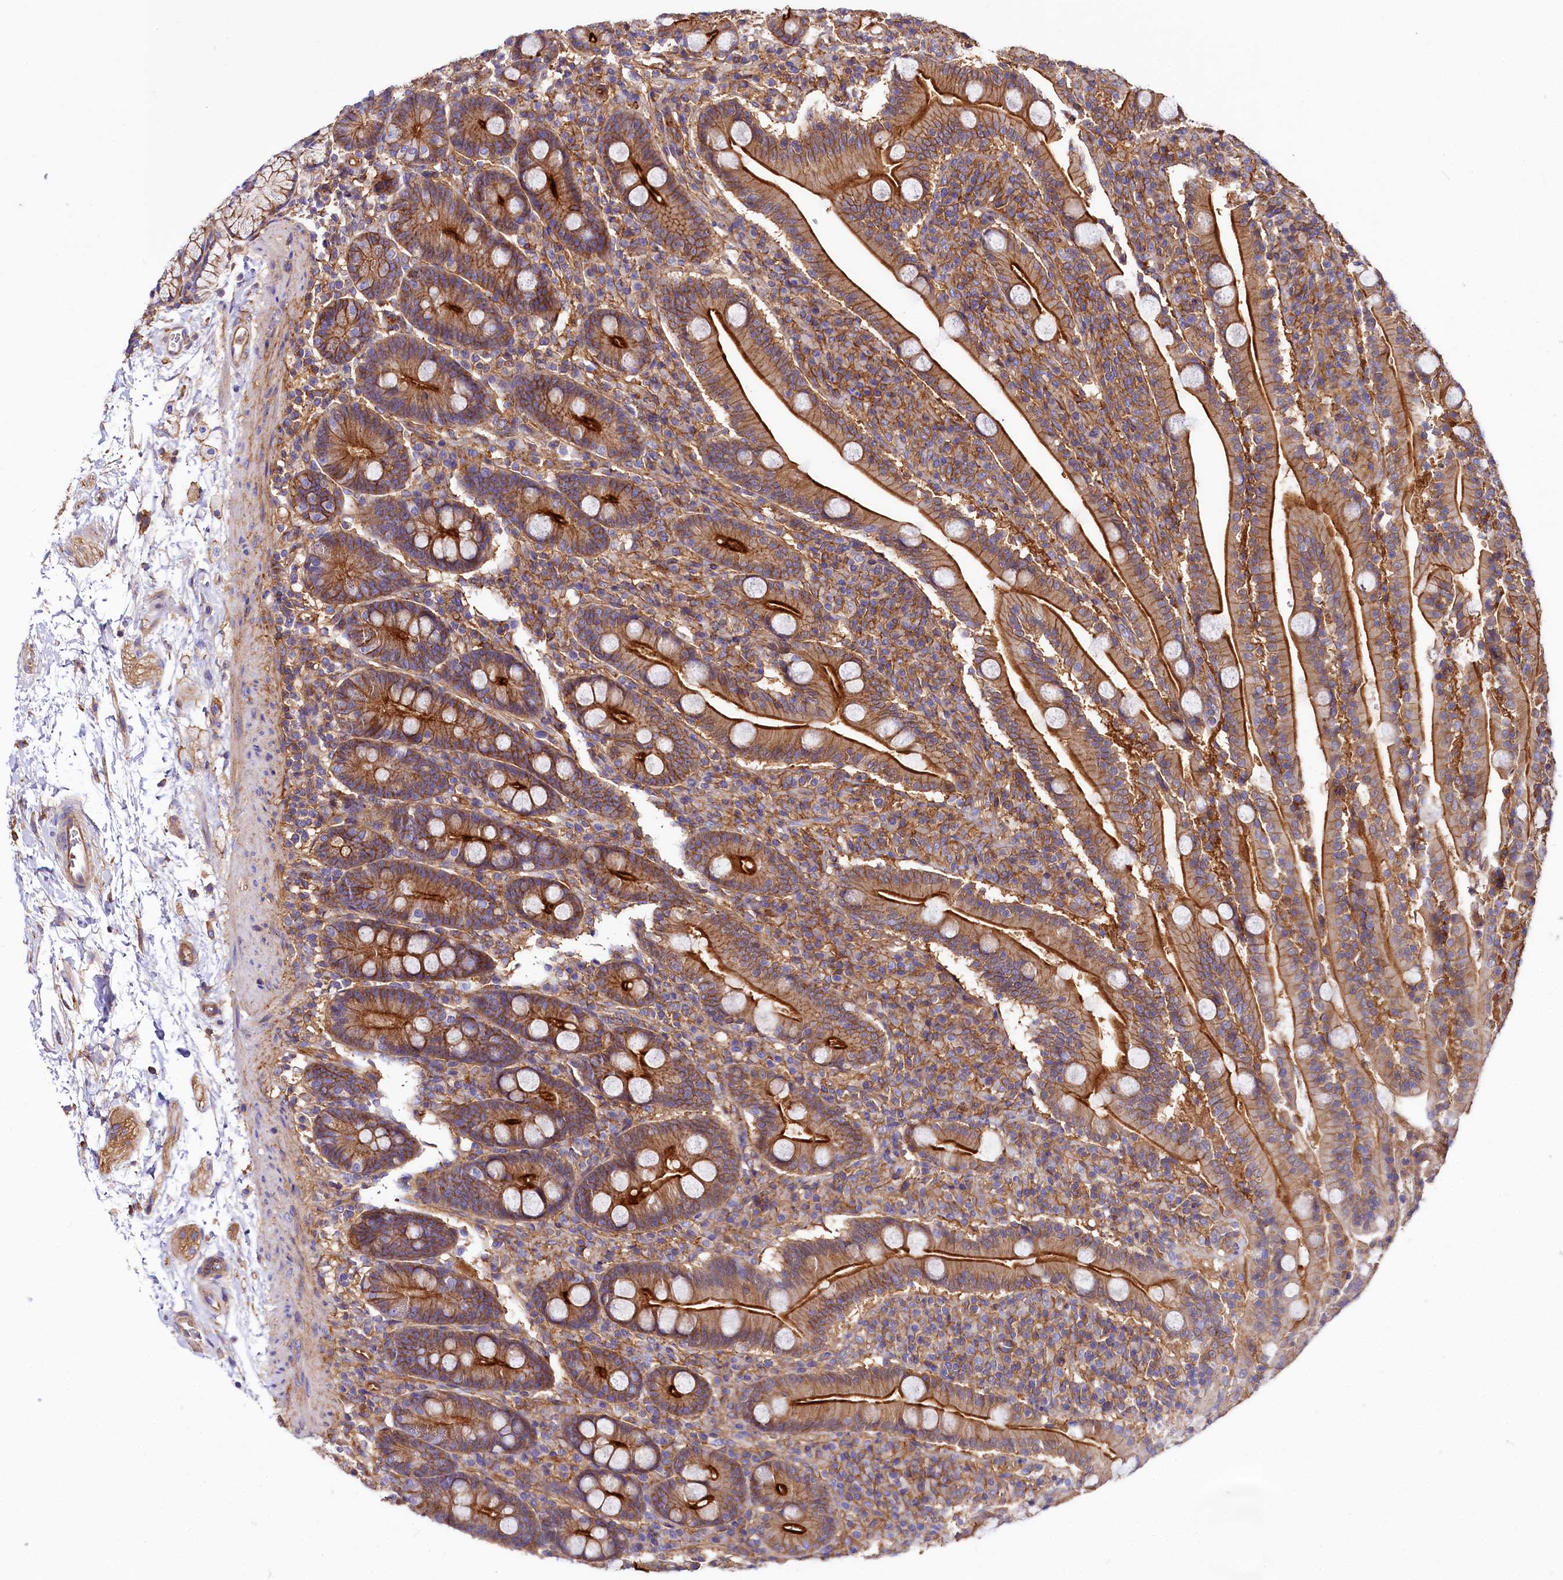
{"staining": {"intensity": "strong", "quantity": ">75%", "location": "cytoplasmic/membranous"}, "tissue": "duodenum", "cell_type": "Glandular cells", "image_type": "normal", "snomed": [{"axis": "morphology", "description": "Normal tissue, NOS"}, {"axis": "topography", "description": "Duodenum"}], "caption": "Immunohistochemical staining of benign duodenum displays strong cytoplasmic/membranous protein positivity in approximately >75% of glandular cells.", "gene": "ANO6", "patient": {"sex": "male", "age": 35}}